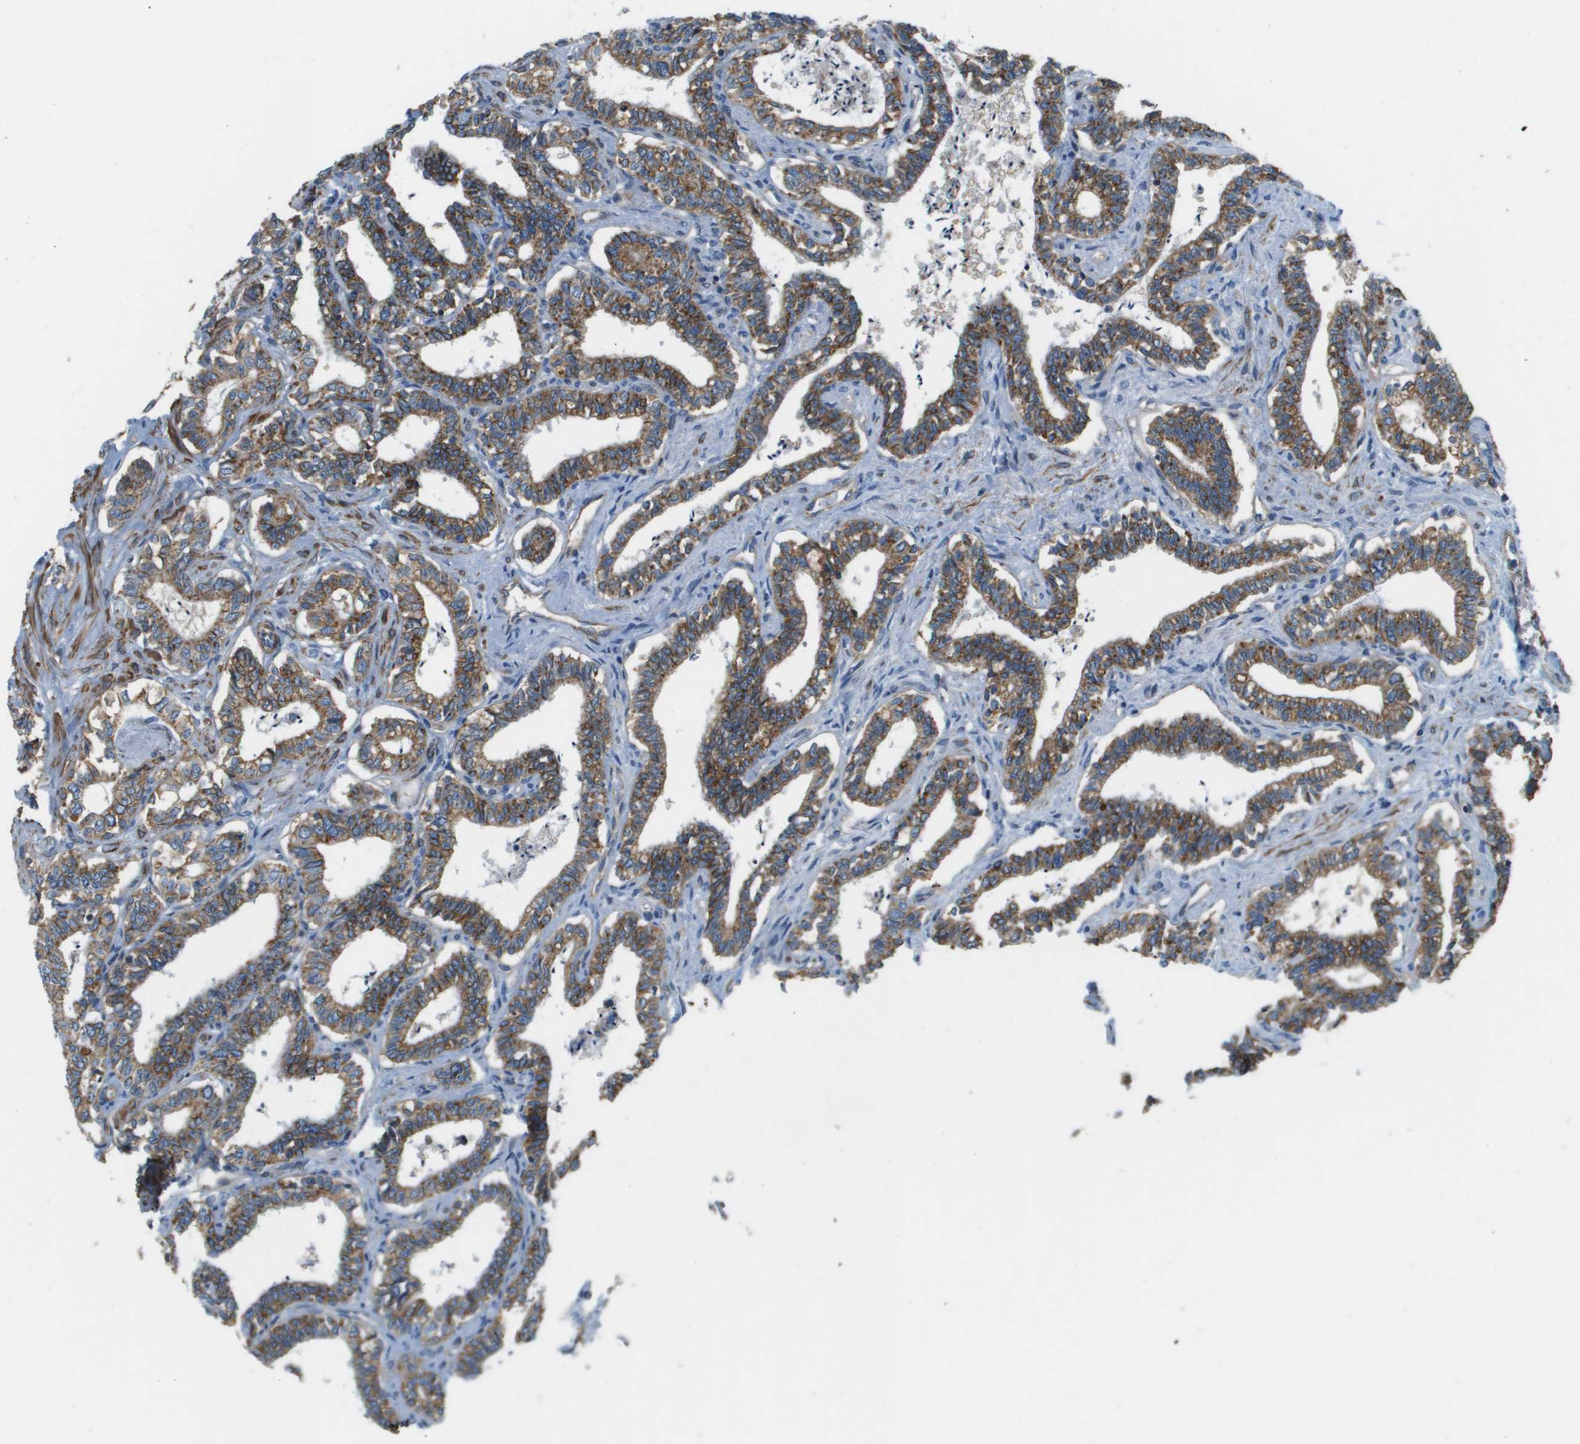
{"staining": {"intensity": "moderate", "quantity": "25%-75%", "location": "cytoplasmic/membranous"}, "tissue": "seminal vesicle", "cell_type": "Glandular cells", "image_type": "normal", "snomed": [{"axis": "morphology", "description": "Normal tissue, NOS"}, {"axis": "morphology", "description": "Adenocarcinoma, High grade"}, {"axis": "topography", "description": "Prostate"}, {"axis": "topography", "description": "Seminal veicle"}], "caption": "Glandular cells demonstrate medium levels of moderate cytoplasmic/membranous staining in about 25%-75% of cells in benign human seminal vesicle.", "gene": "MYH11", "patient": {"sex": "male", "age": 55}}